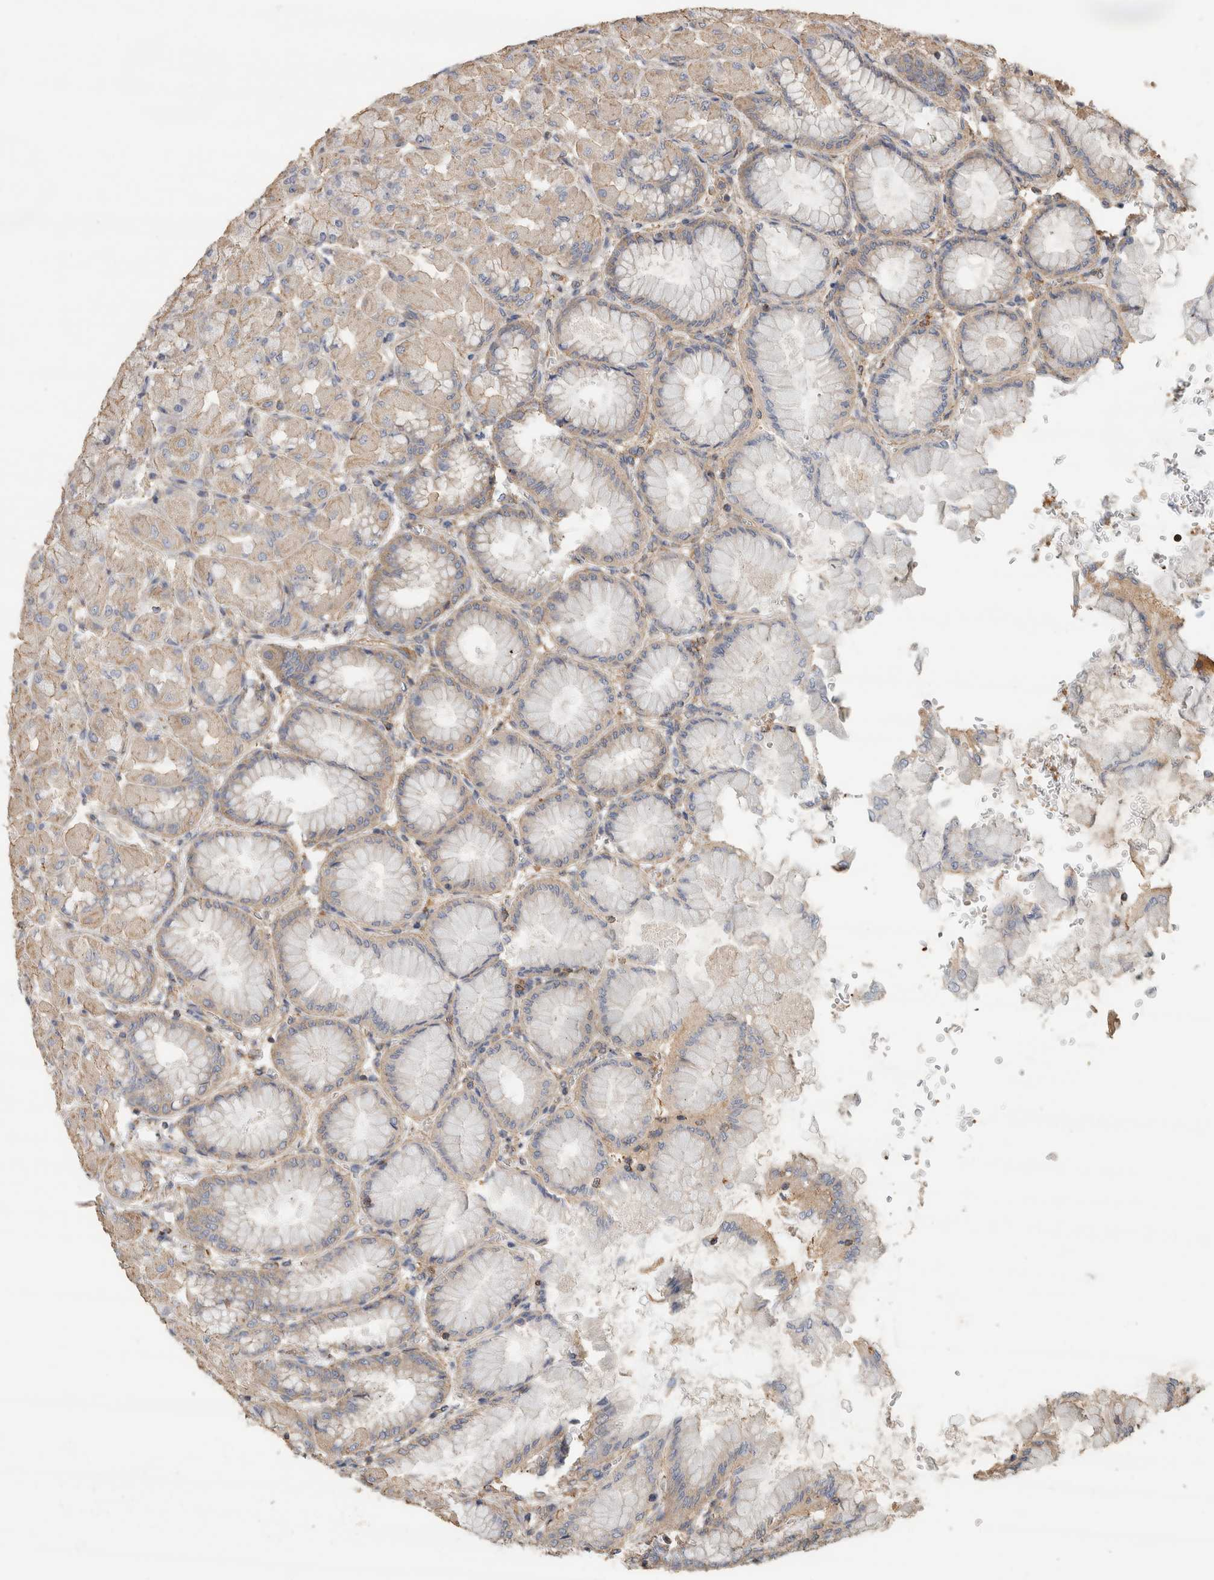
{"staining": {"intensity": "moderate", "quantity": "25%-75%", "location": "cytoplasmic/membranous"}, "tissue": "stomach", "cell_type": "Glandular cells", "image_type": "normal", "snomed": [{"axis": "morphology", "description": "Normal tissue, NOS"}, {"axis": "topography", "description": "Stomach, upper"}], "caption": "This photomicrograph displays normal stomach stained with immunohistochemistry (IHC) to label a protein in brown. The cytoplasmic/membranous of glandular cells show moderate positivity for the protein. Nuclei are counter-stained blue.", "gene": "EIF4G3", "patient": {"sex": "female", "age": 56}}